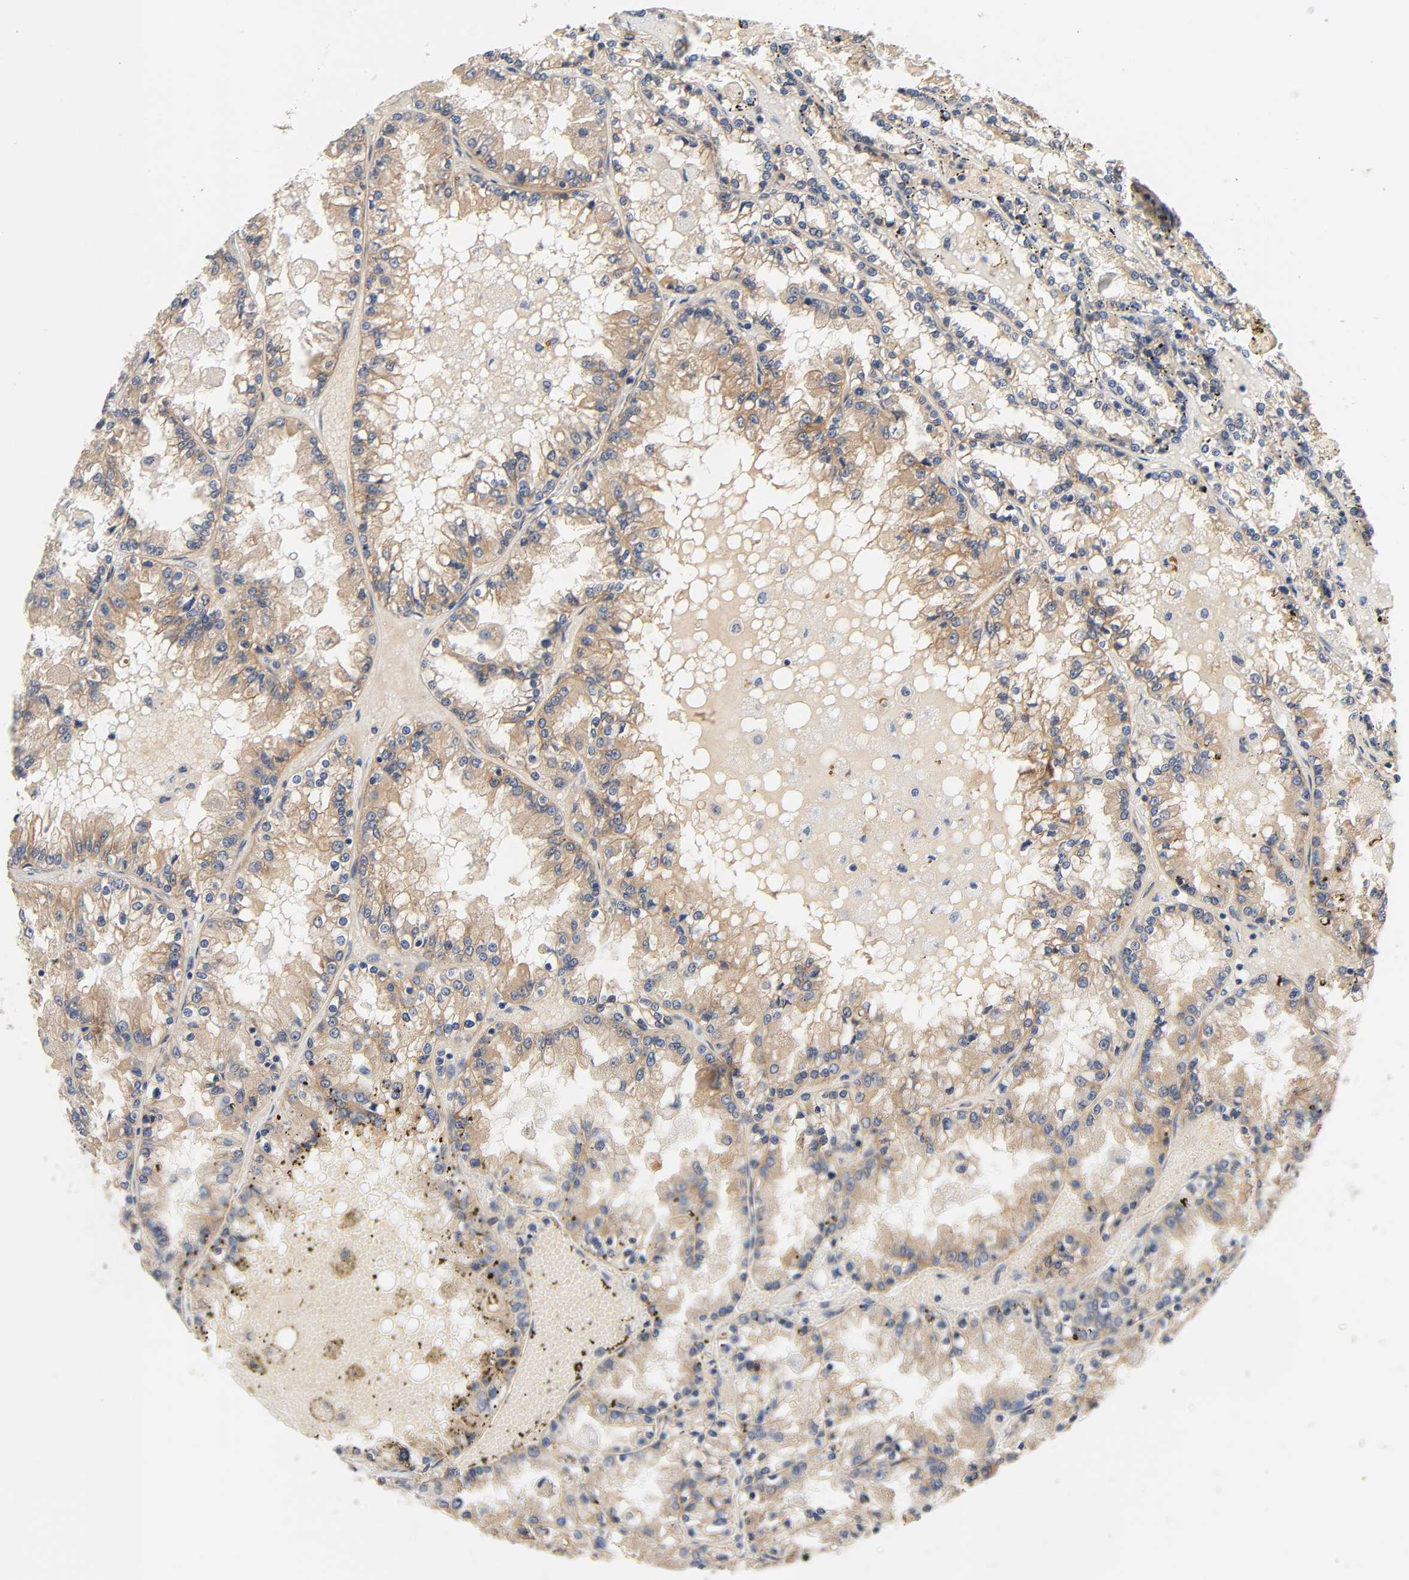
{"staining": {"intensity": "weak", "quantity": ">75%", "location": "cytoplasmic/membranous"}, "tissue": "renal cancer", "cell_type": "Tumor cells", "image_type": "cancer", "snomed": [{"axis": "morphology", "description": "Adenocarcinoma, NOS"}, {"axis": "topography", "description": "Kidney"}], "caption": "Renal adenocarcinoma was stained to show a protein in brown. There is low levels of weak cytoplasmic/membranous staining in about >75% of tumor cells.", "gene": "PRKAB1", "patient": {"sex": "female", "age": 56}}